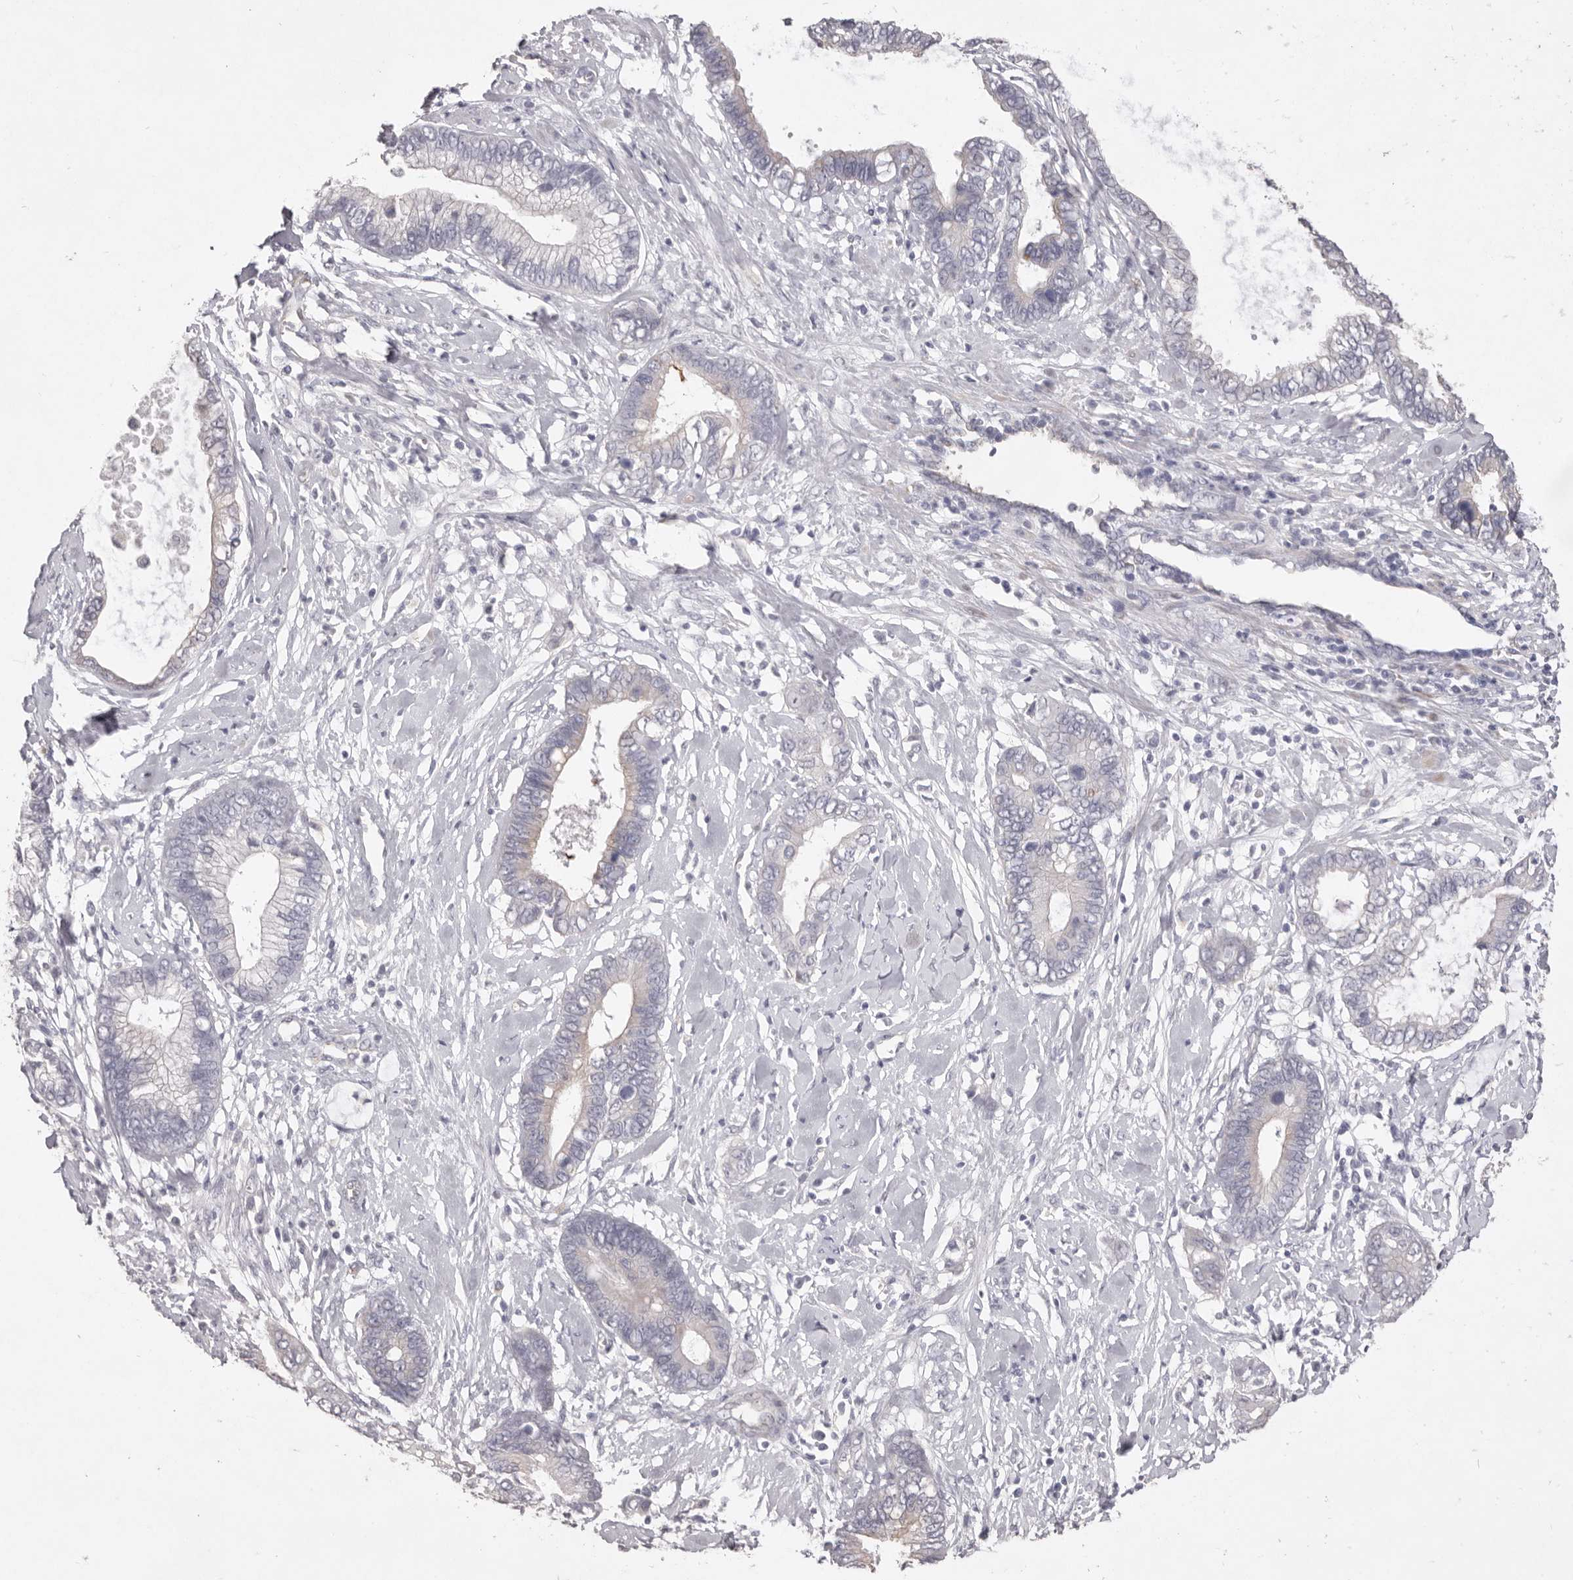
{"staining": {"intensity": "negative", "quantity": "none", "location": "none"}, "tissue": "cervical cancer", "cell_type": "Tumor cells", "image_type": "cancer", "snomed": [{"axis": "morphology", "description": "Adenocarcinoma, NOS"}, {"axis": "topography", "description": "Cervix"}], "caption": "An immunohistochemistry image of cervical cancer is shown. There is no staining in tumor cells of cervical cancer. (Stains: DAB IHC with hematoxylin counter stain, Microscopy: brightfield microscopy at high magnification).", "gene": "ZYG11B", "patient": {"sex": "female", "age": 44}}